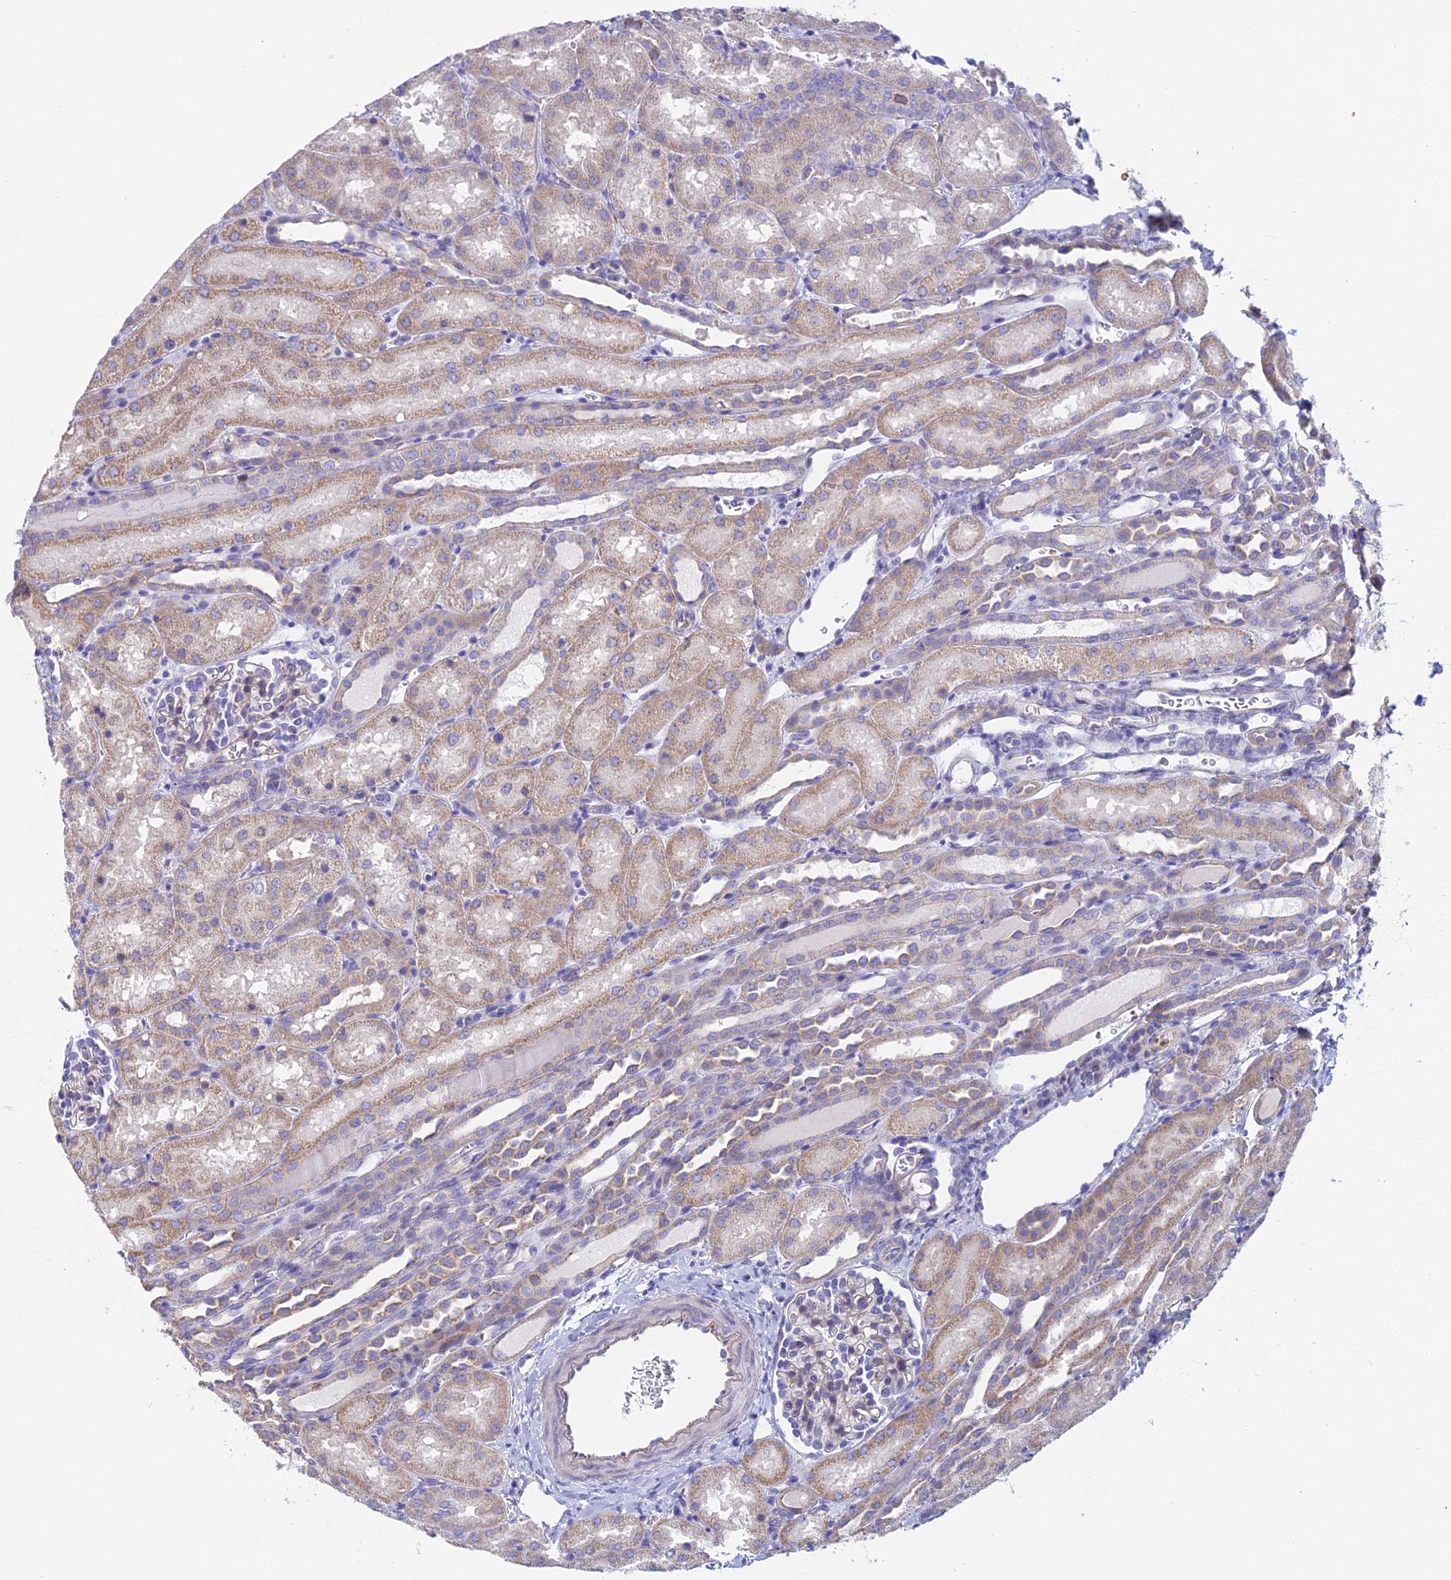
{"staining": {"intensity": "negative", "quantity": "none", "location": "none"}, "tissue": "kidney", "cell_type": "Cells in glomeruli", "image_type": "normal", "snomed": [{"axis": "morphology", "description": "Normal tissue, NOS"}, {"axis": "topography", "description": "Kidney"}], "caption": "IHC image of benign kidney: human kidney stained with DAB (3,3'-diaminobenzidine) exhibits no significant protein staining in cells in glomeruli.", "gene": "ZNF564", "patient": {"sex": "male", "age": 1}}